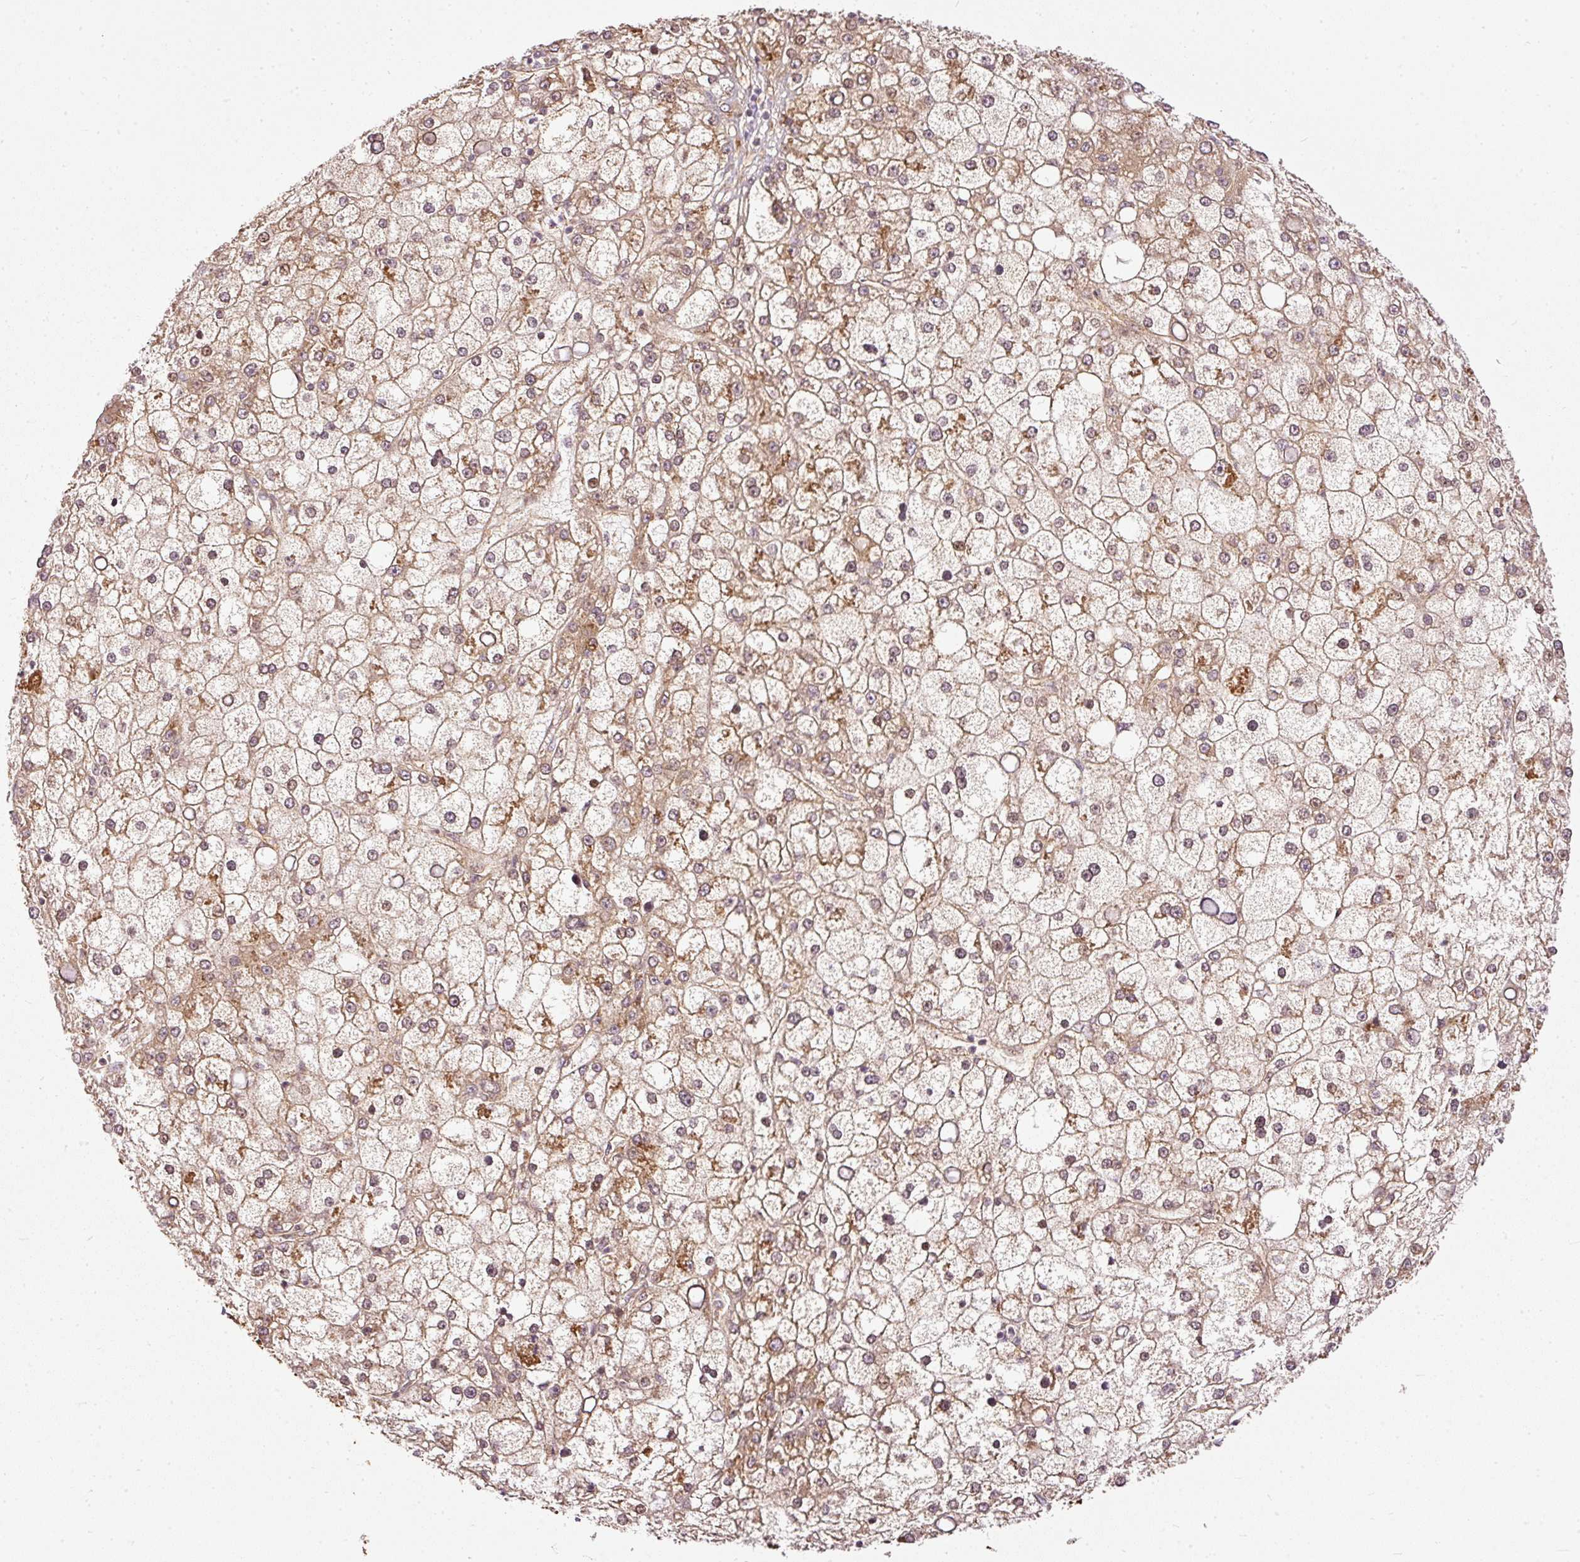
{"staining": {"intensity": "weak", "quantity": ">75%", "location": "cytoplasmic/membranous"}, "tissue": "liver cancer", "cell_type": "Tumor cells", "image_type": "cancer", "snomed": [{"axis": "morphology", "description": "Carcinoma, Hepatocellular, NOS"}, {"axis": "topography", "description": "Liver"}], "caption": "Liver cancer (hepatocellular carcinoma) was stained to show a protein in brown. There is low levels of weak cytoplasmic/membranous positivity in about >75% of tumor cells.", "gene": "MIF4GD", "patient": {"sex": "male", "age": 67}}